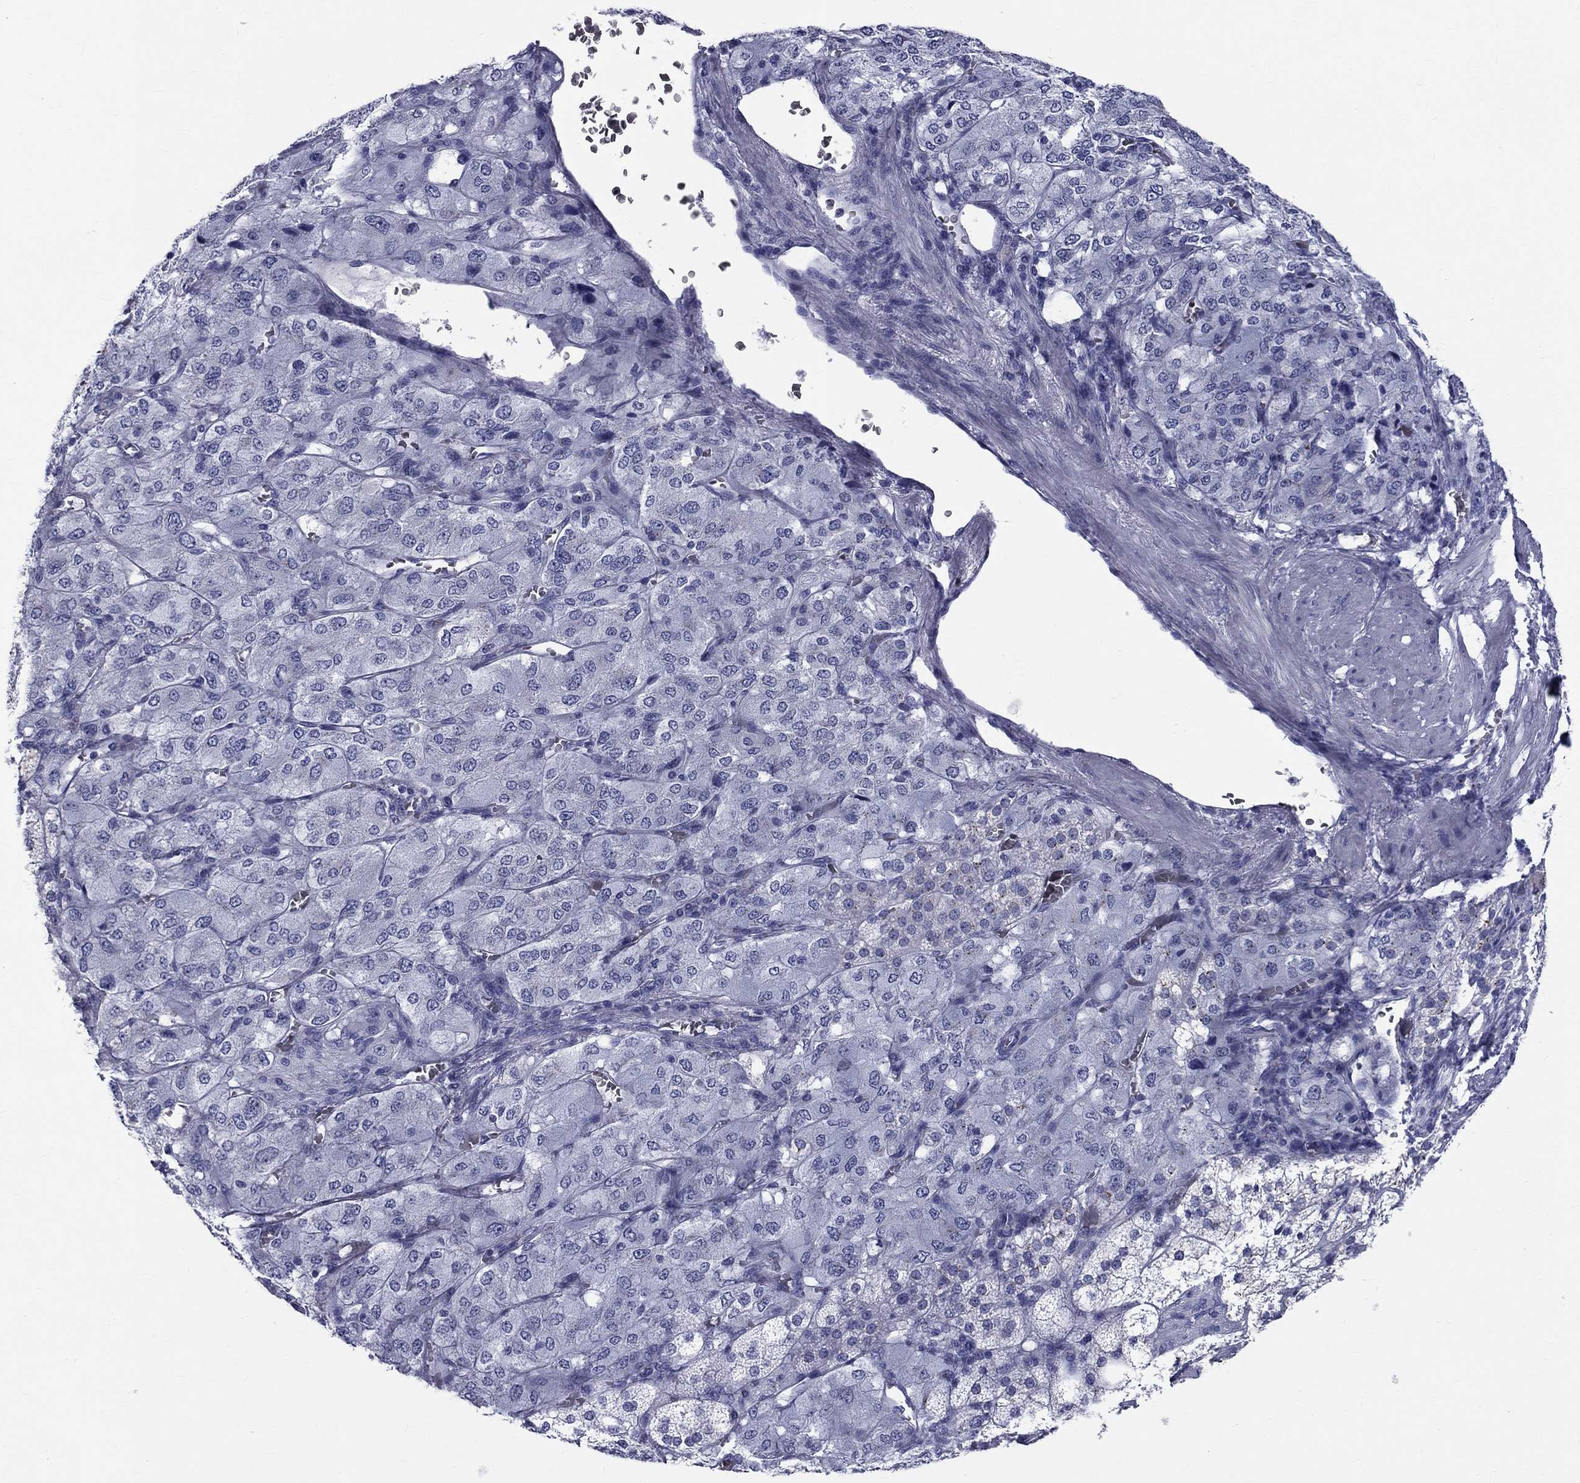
{"staining": {"intensity": "negative", "quantity": "none", "location": "none"}, "tissue": "adrenal gland", "cell_type": "Glandular cells", "image_type": "normal", "snomed": [{"axis": "morphology", "description": "Normal tissue, NOS"}, {"axis": "topography", "description": "Adrenal gland"}], "caption": "This is a micrograph of IHC staining of normal adrenal gland, which shows no staining in glandular cells. The staining is performed using DAB (3,3'-diaminobenzidine) brown chromogen with nuclei counter-stained in using hematoxylin.", "gene": "CEP43", "patient": {"sex": "female", "age": 60}}